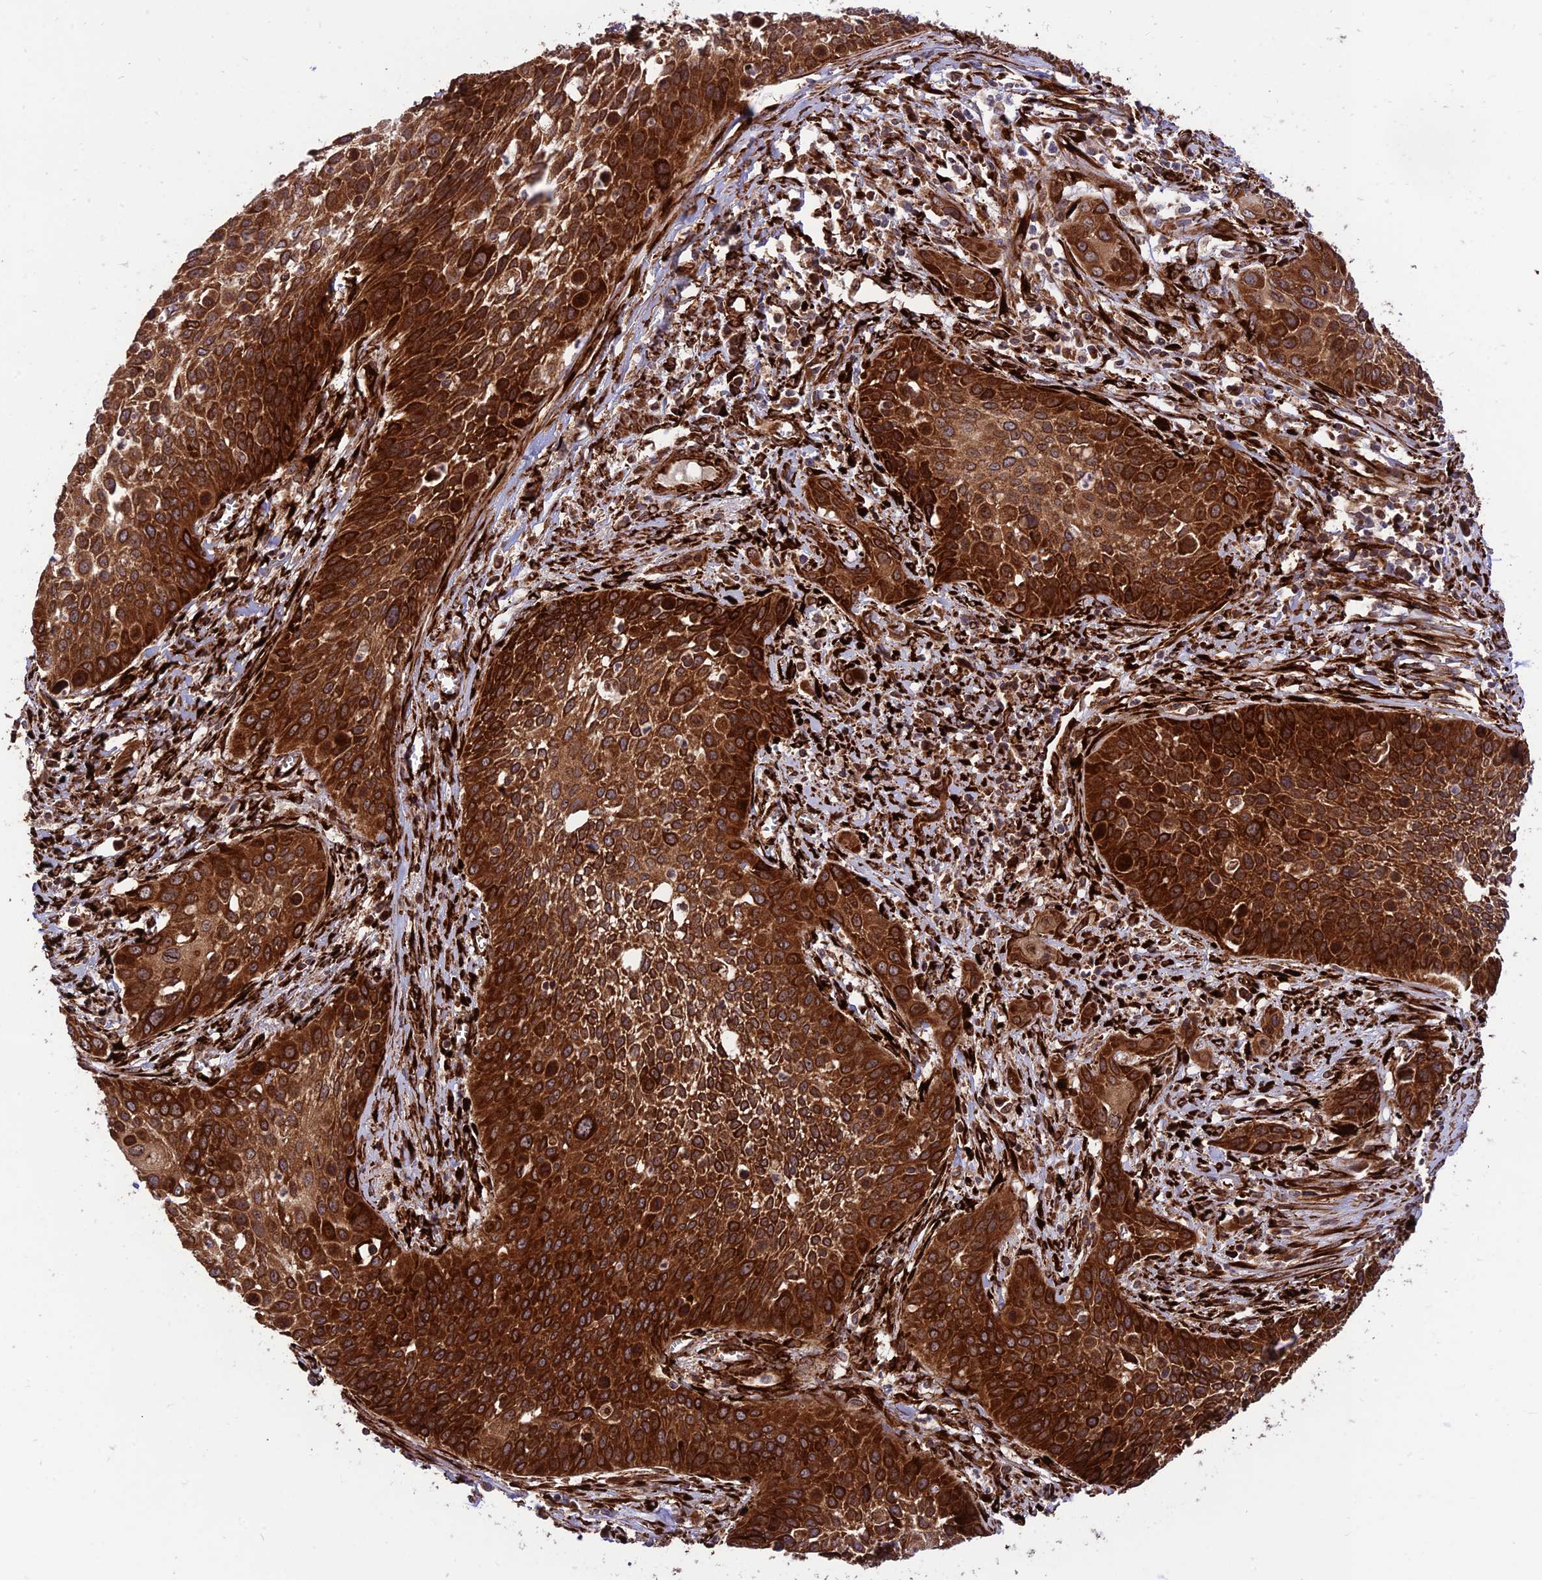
{"staining": {"intensity": "strong", "quantity": ">75%", "location": "cytoplasmic/membranous"}, "tissue": "cervical cancer", "cell_type": "Tumor cells", "image_type": "cancer", "snomed": [{"axis": "morphology", "description": "Squamous cell carcinoma, NOS"}, {"axis": "topography", "description": "Cervix"}], "caption": "High-power microscopy captured an IHC histopathology image of cervical squamous cell carcinoma, revealing strong cytoplasmic/membranous expression in about >75% of tumor cells.", "gene": "CRTAP", "patient": {"sex": "female", "age": 34}}